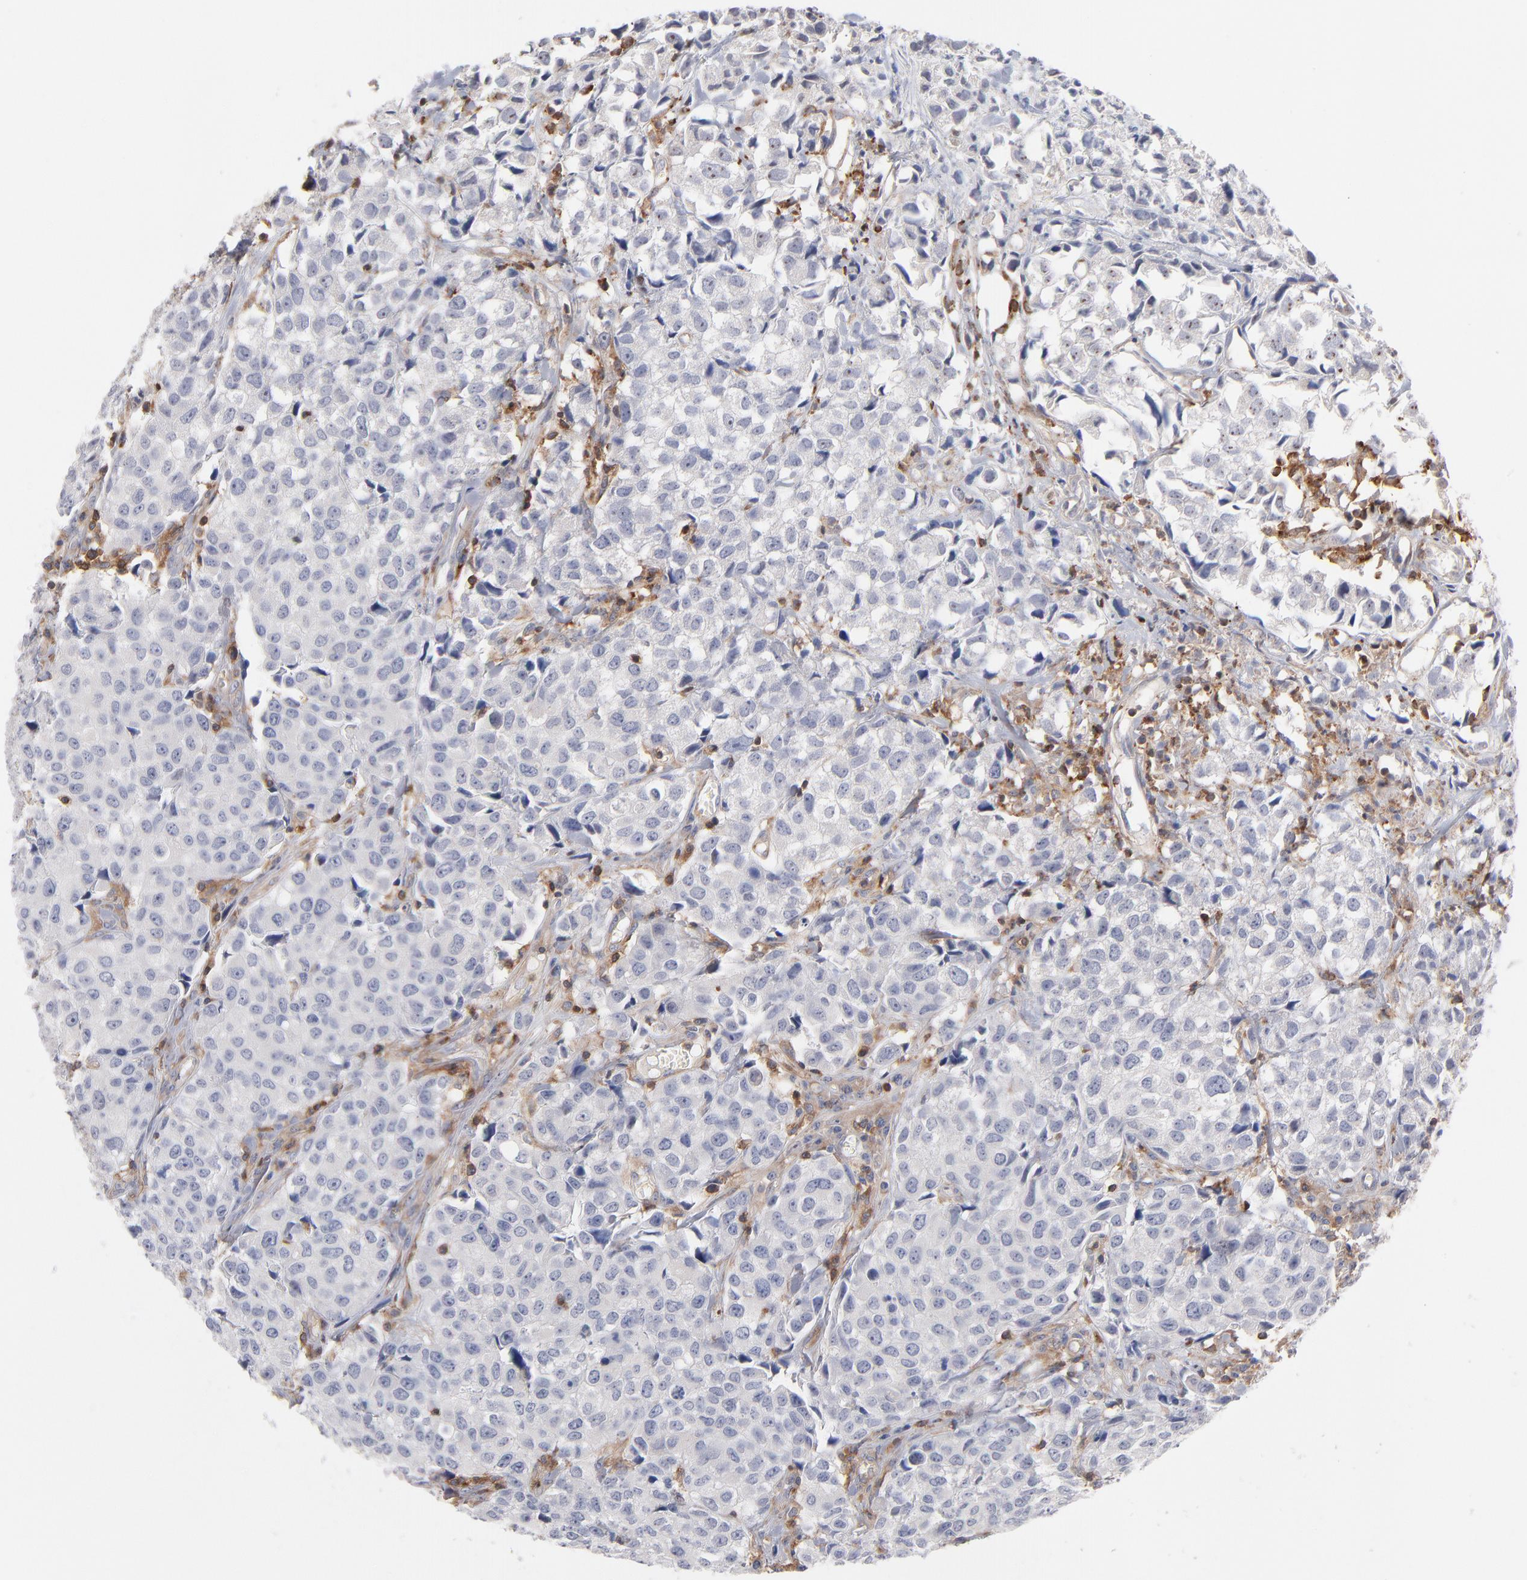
{"staining": {"intensity": "negative", "quantity": "none", "location": "none"}, "tissue": "urothelial cancer", "cell_type": "Tumor cells", "image_type": "cancer", "snomed": [{"axis": "morphology", "description": "Urothelial carcinoma, High grade"}, {"axis": "topography", "description": "Urinary bladder"}], "caption": "IHC micrograph of urothelial cancer stained for a protein (brown), which displays no staining in tumor cells.", "gene": "WIPF1", "patient": {"sex": "female", "age": 75}}